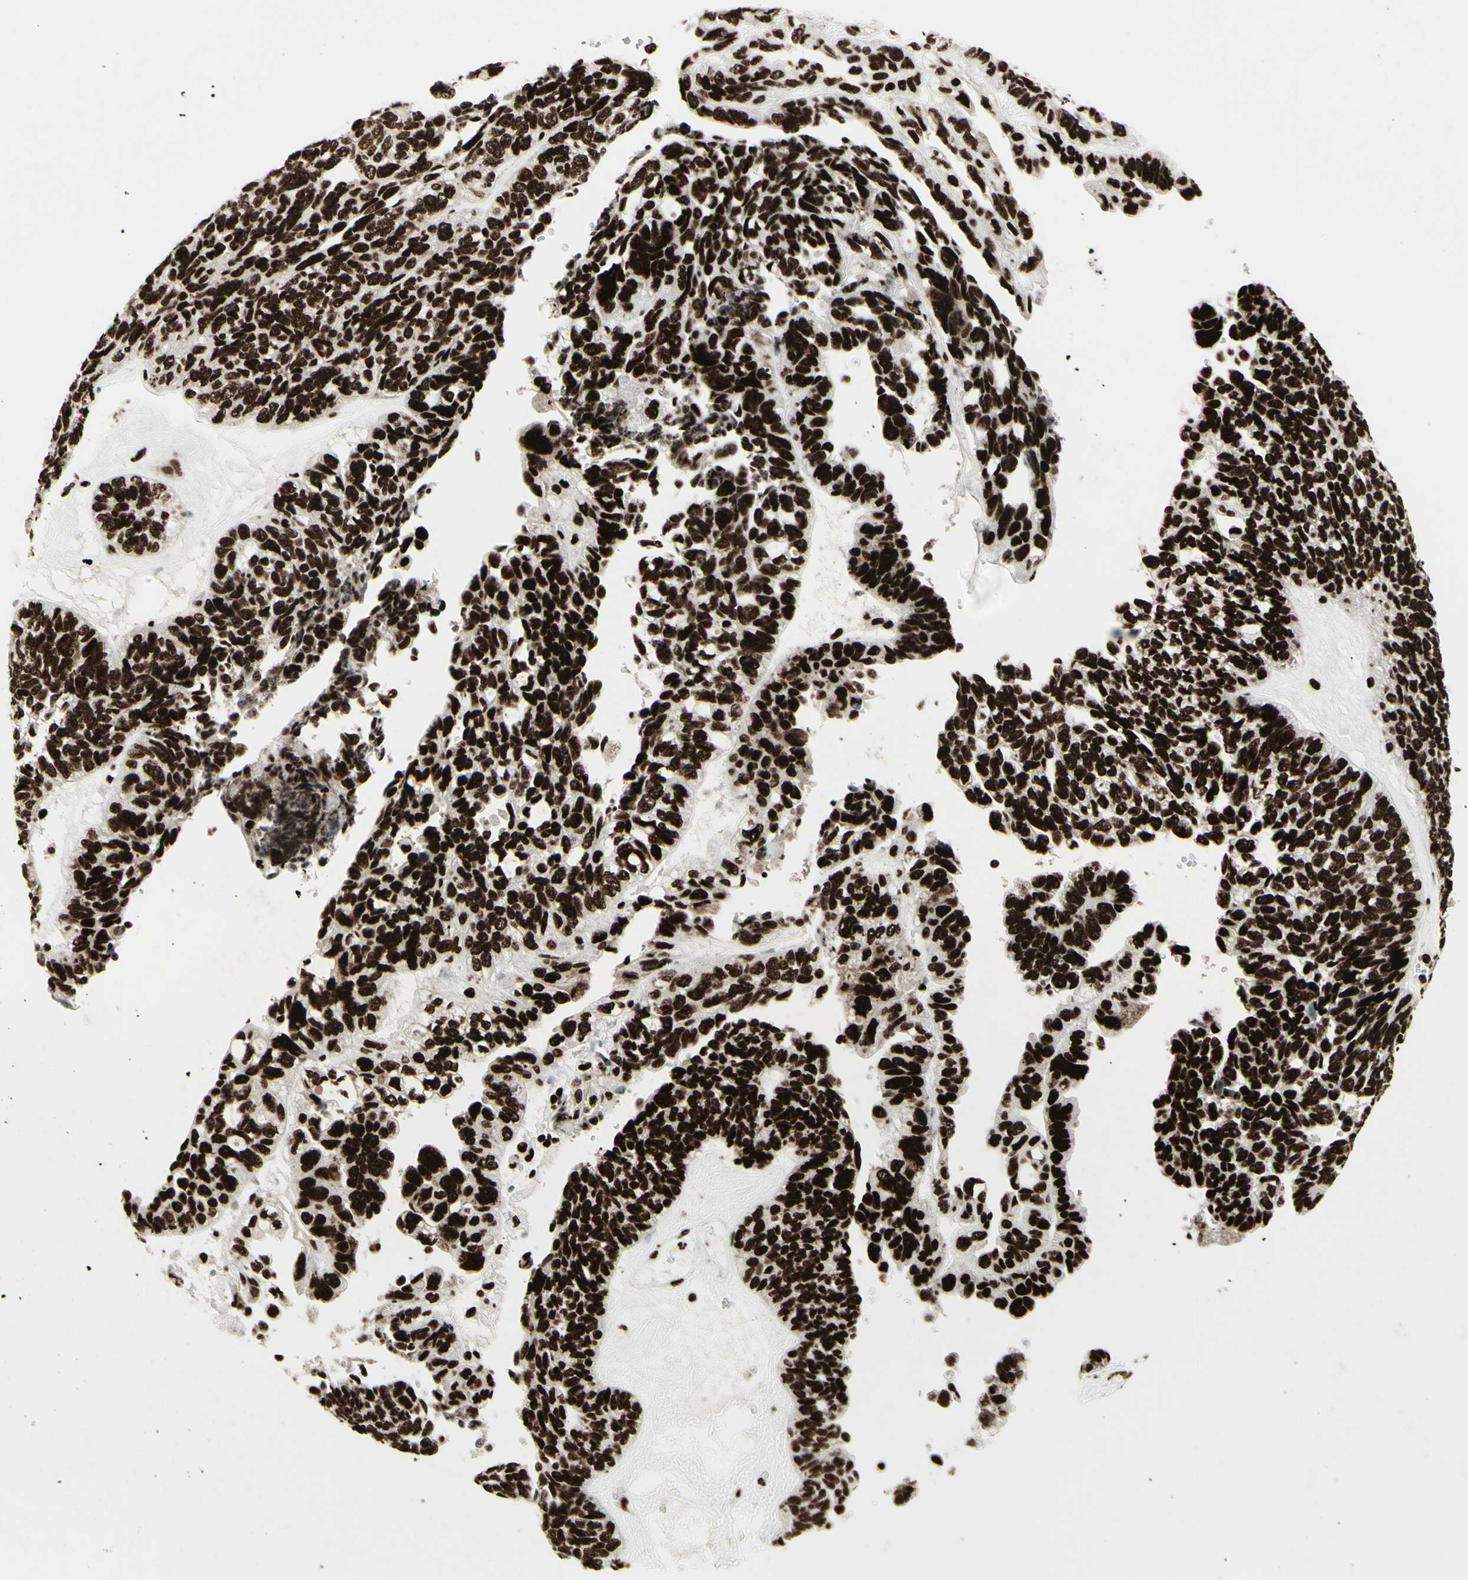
{"staining": {"intensity": "strong", "quantity": ">75%", "location": "nuclear"}, "tissue": "ovarian cancer", "cell_type": "Tumor cells", "image_type": "cancer", "snomed": [{"axis": "morphology", "description": "Cystadenocarcinoma, serous, NOS"}, {"axis": "topography", "description": "Ovary"}], "caption": "Ovarian cancer (serous cystadenocarcinoma) stained for a protein (brown) demonstrates strong nuclear positive positivity in about >75% of tumor cells.", "gene": "U2AF2", "patient": {"sex": "female", "age": 79}}